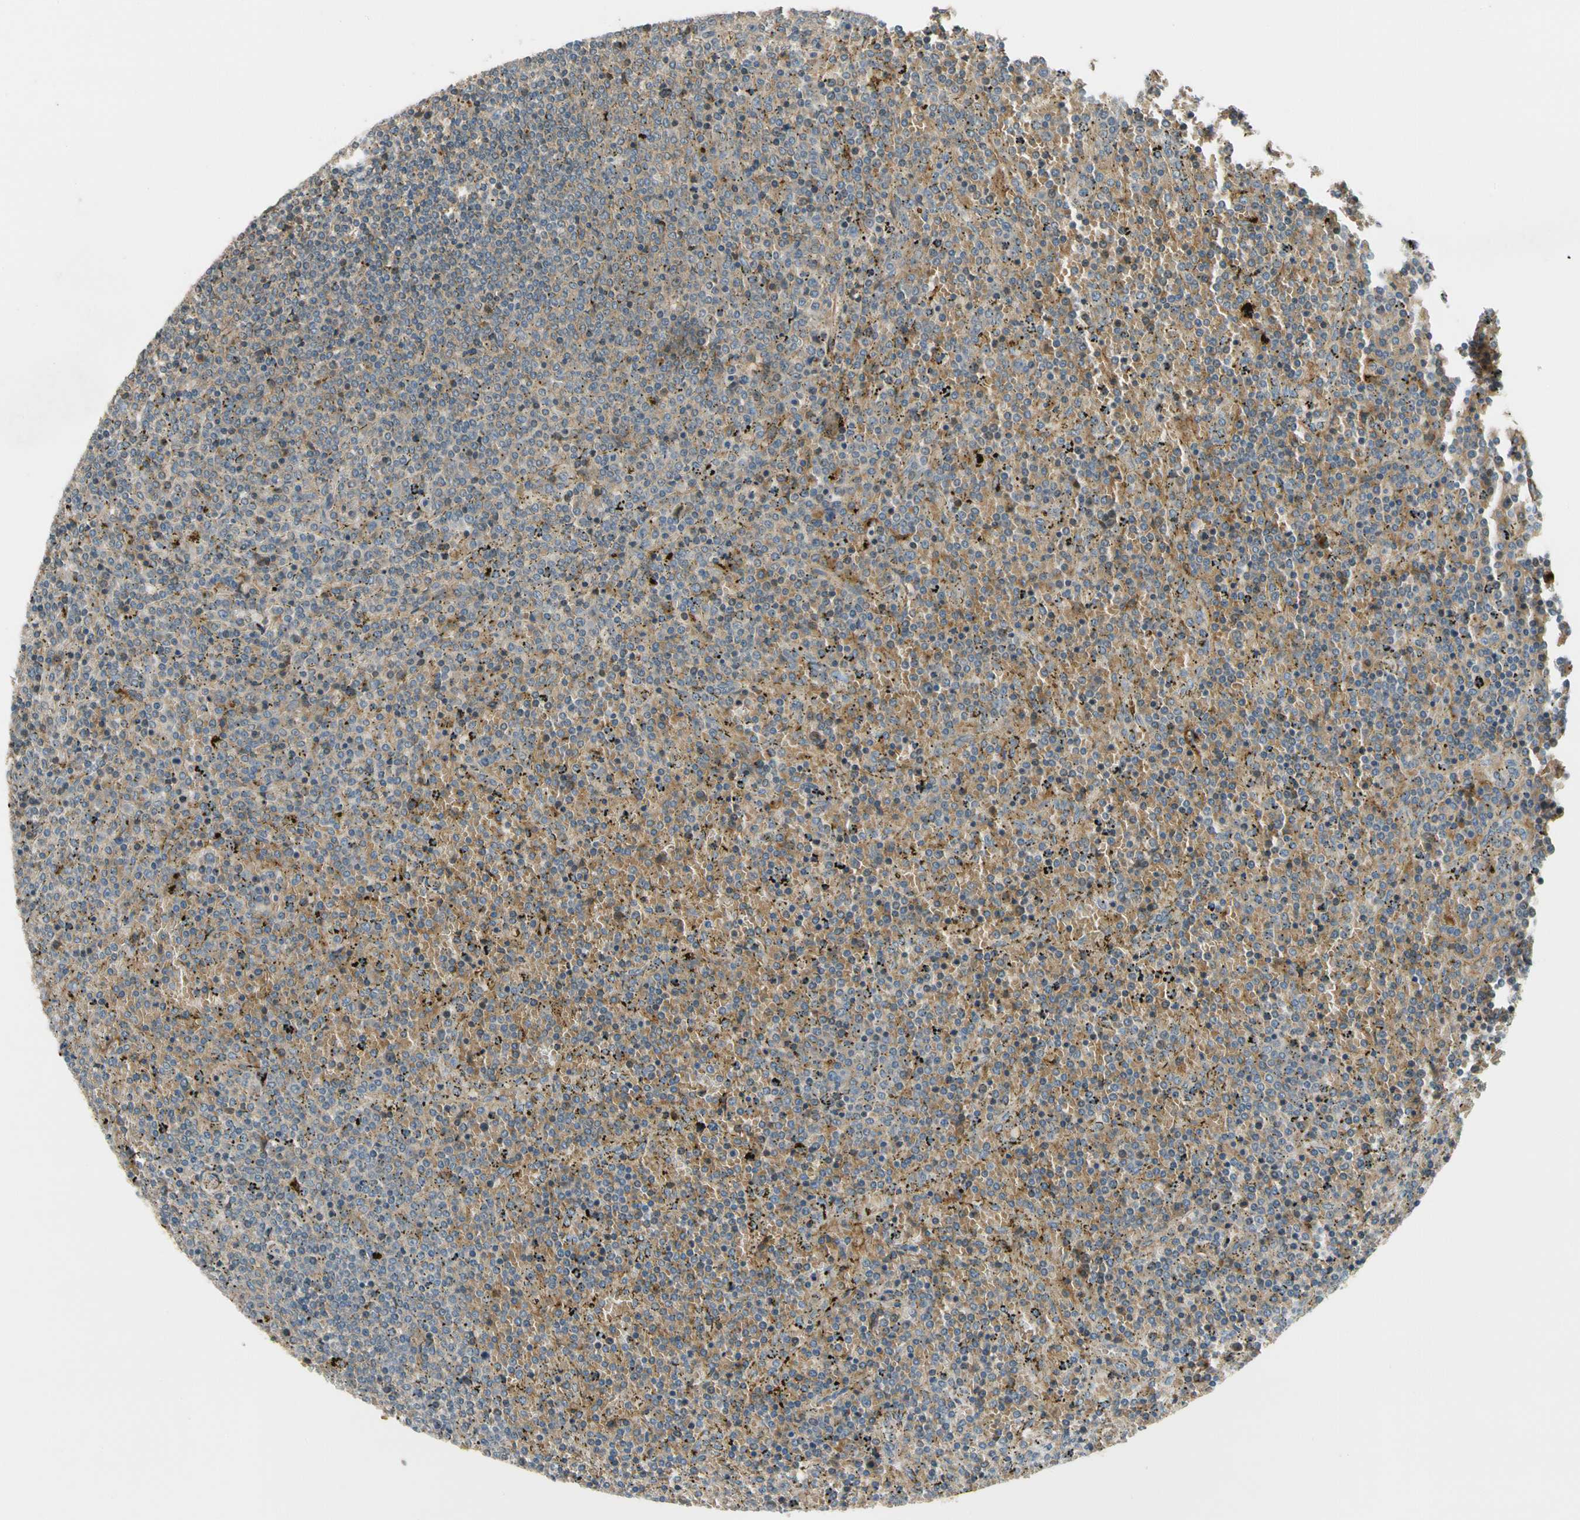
{"staining": {"intensity": "moderate", "quantity": "25%-75%", "location": "cytoplasmic/membranous"}, "tissue": "lymphoma", "cell_type": "Tumor cells", "image_type": "cancer", "snomed": [{"axis": "morphology", "description": "Malignant lymphoma, non-Hodgkin's type, Low grade"}, {"axis": "topography", "description": "Spleen"}], "caption": "DAB (3,3'-diaminobenzidine) immunohistochemical staining of malignant lymphoma, non-Hodgkin's type (low-grade) demonstrates moderate cytoplasmic/membranous protein positivity in approximately 25%-75% of tumor cells.", "gene": "MST1R", "patient": {"sex": "female", "age": 77}}